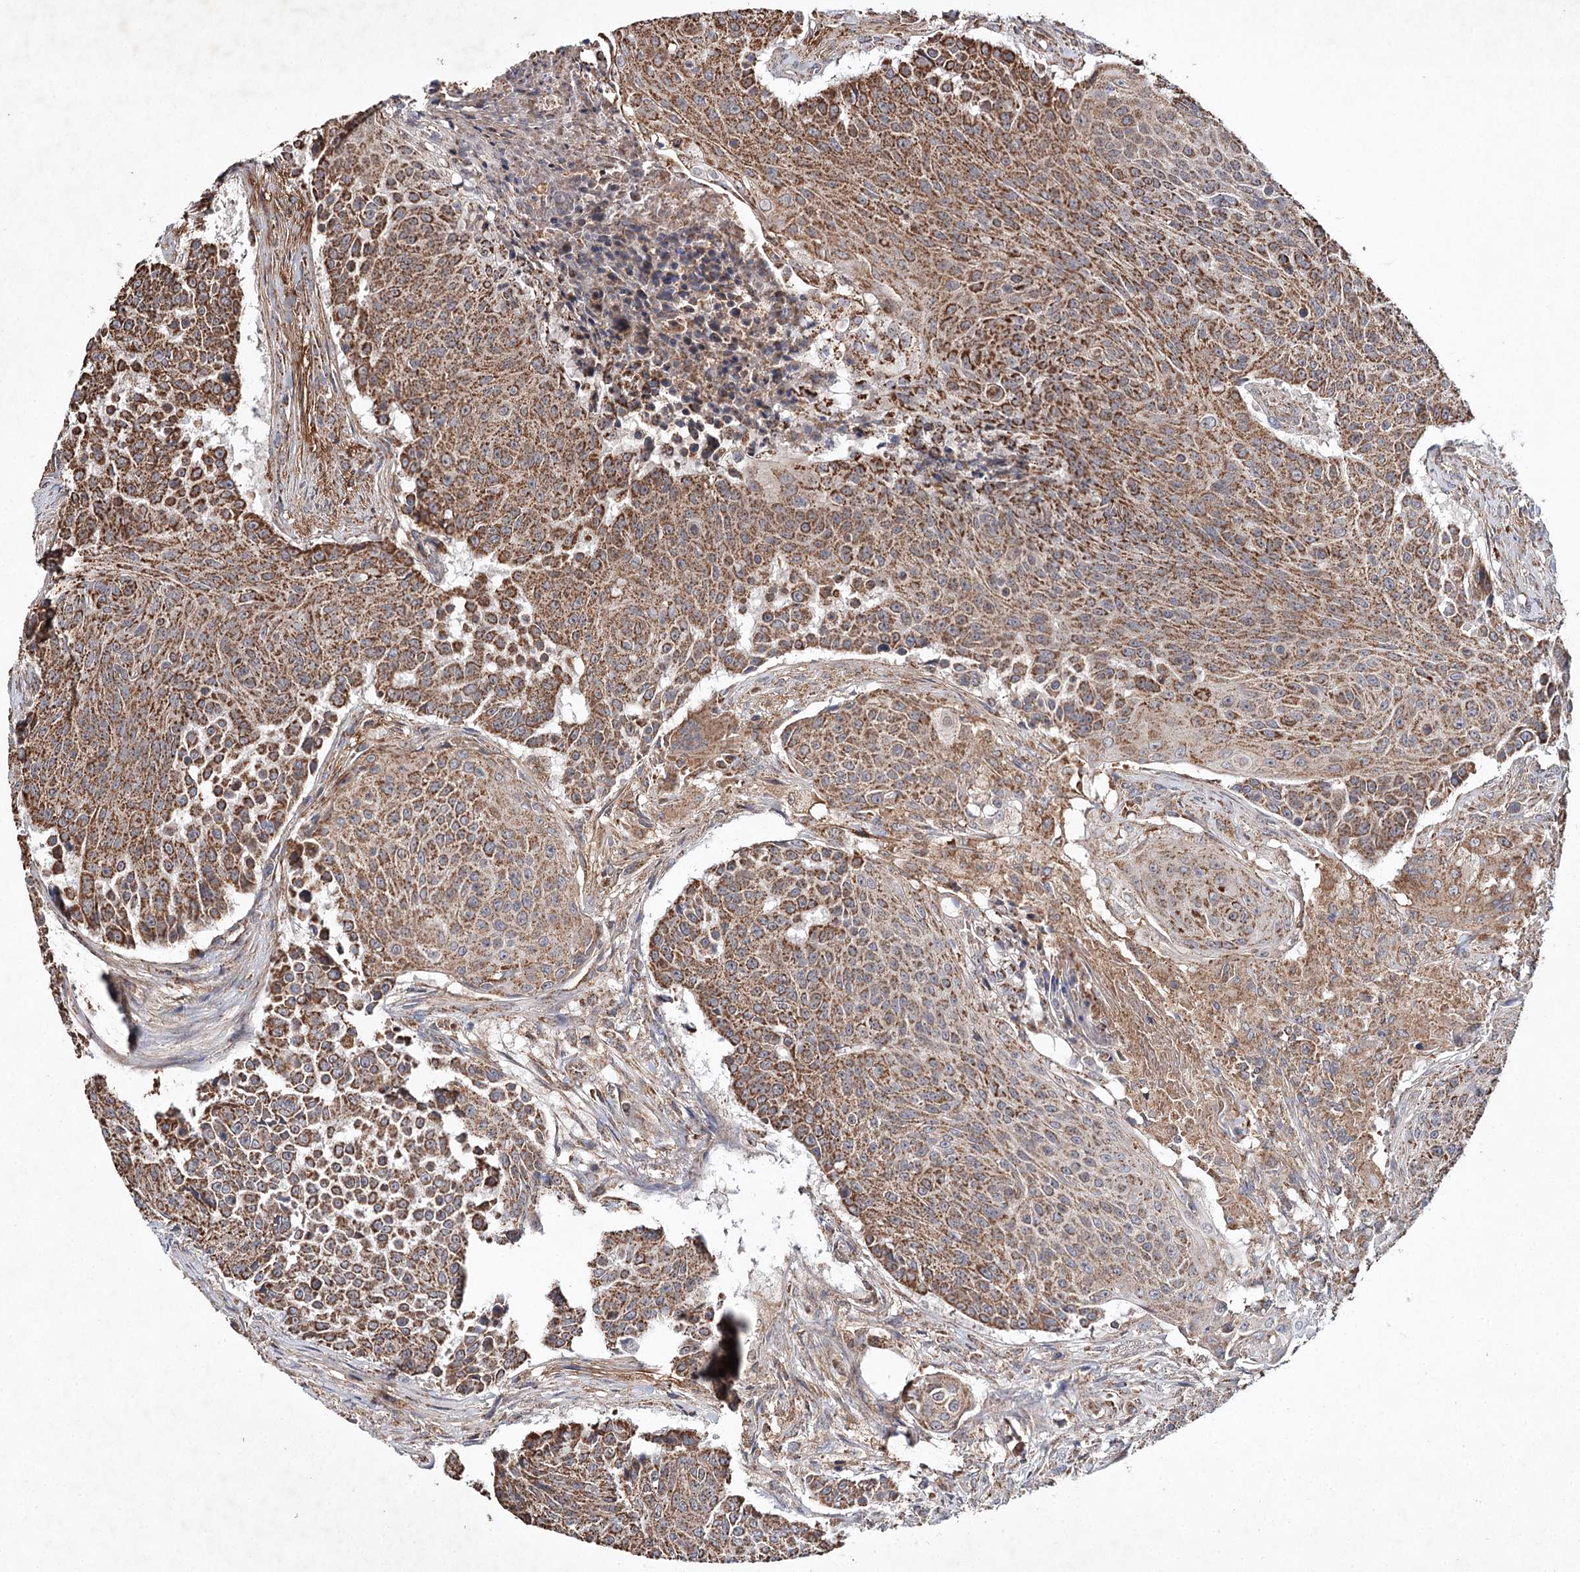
{"staining": {"intensity": "moderate", "quantity": ">75%", "location": "cytoplasmic/membranous"}, "tissue": "urothelial cancer", "cell_type": "Tumor cells", "image_type": "cancer", "snomed": [{"axis": "morphology", "description": "Urothelial carcinoma, High grade"}, {"axis": "topography", "description": "Urinary bladder"}], "caption": "The photomicrograph reveals immunohistochemical staining of urothelial cancer. There is moderate cytoplasmic/membranous positivity is present in approximately >75% of tumor cells. (DAB IHC, brown staining for protein, blue staining for nuclei).", "gene": "PIK3CB", "patient": {"sex": "female", "age": 63}}